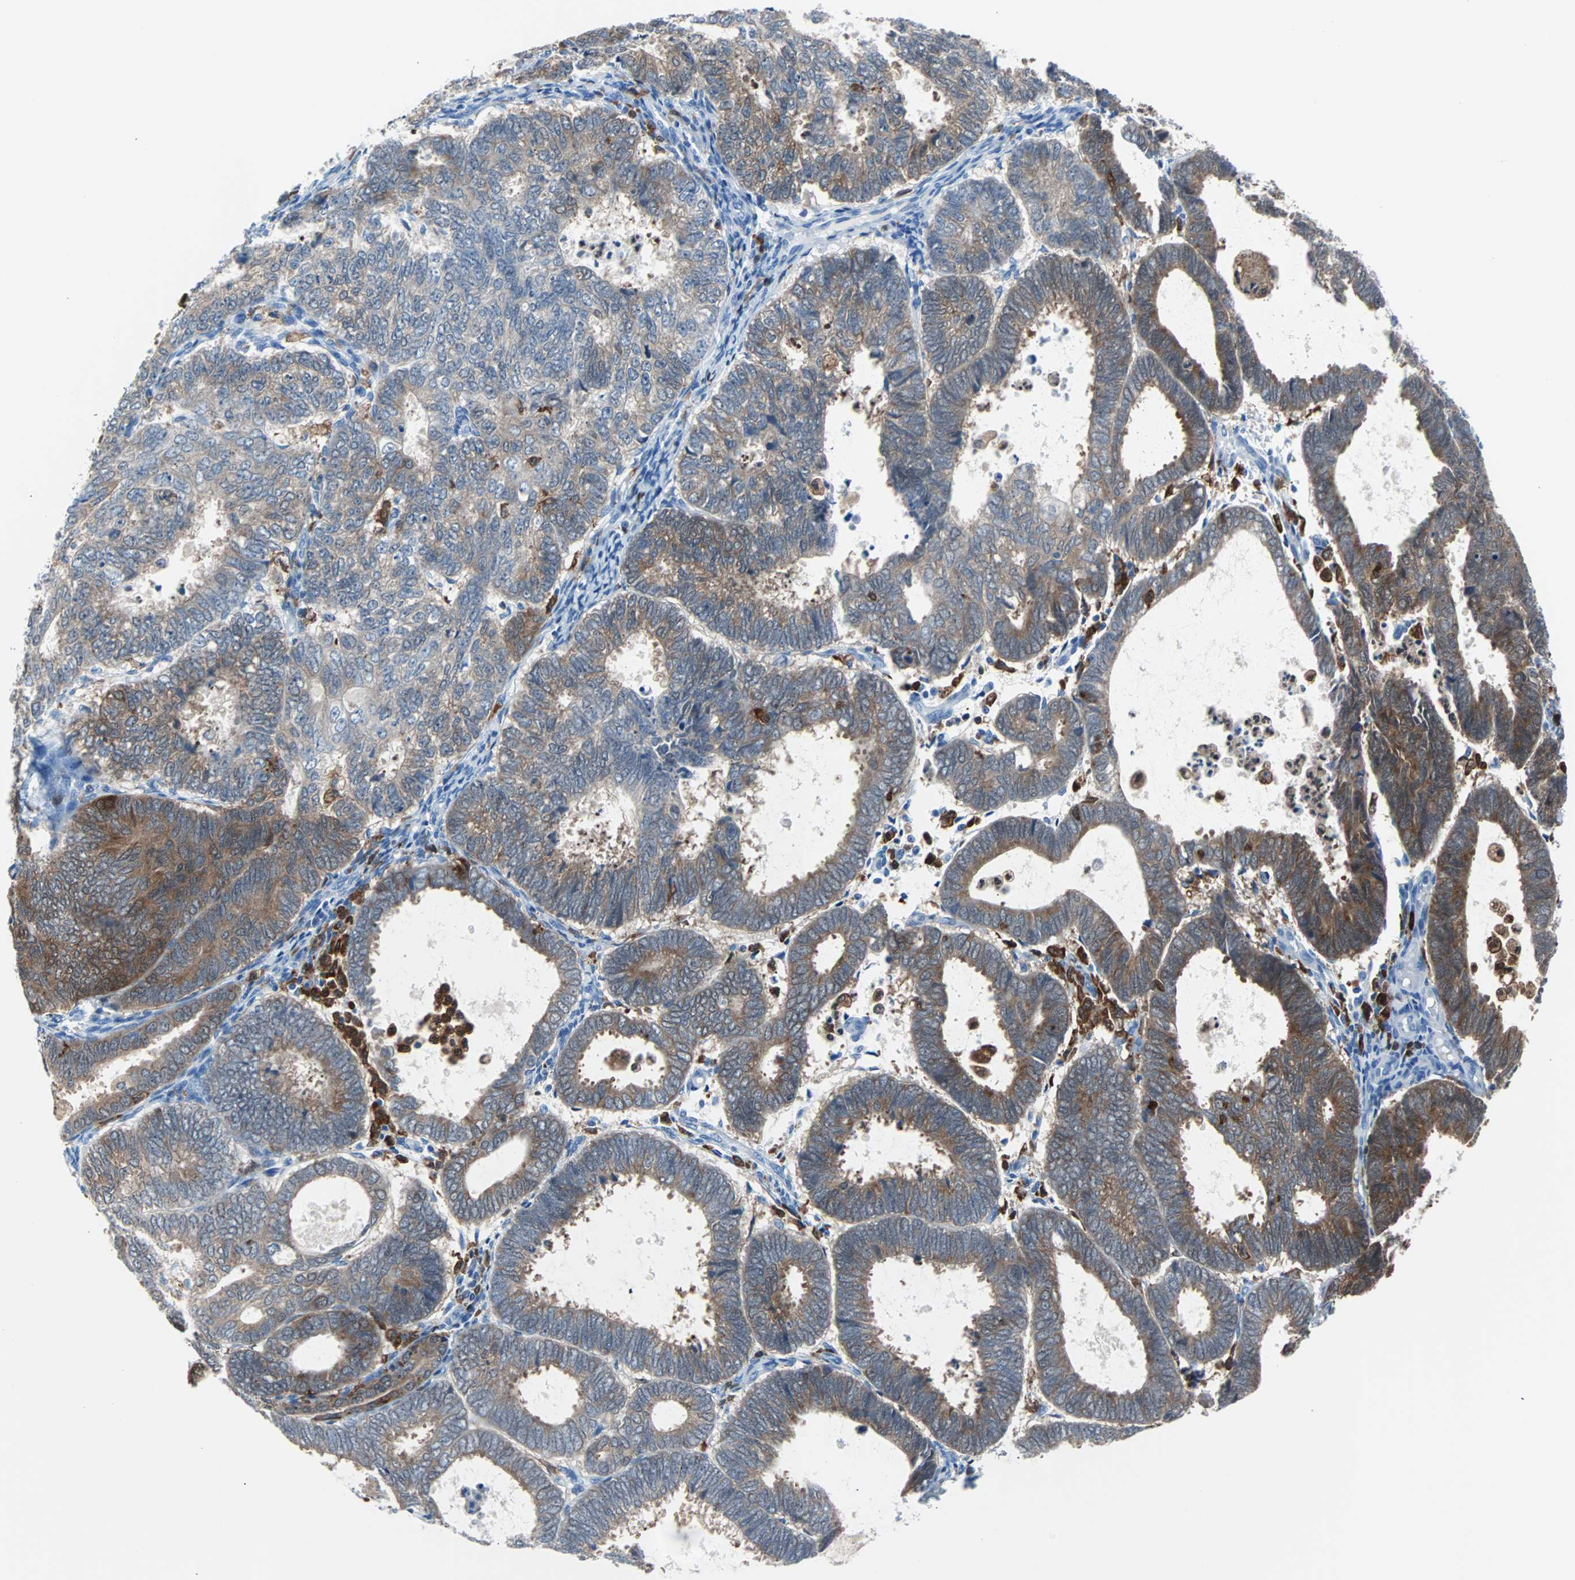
{"staining": {"intensity": "strong", "quantity": "25%-75%", "location": "cytoplasmic/membranous"}, "tissue": "endometrial cancer", "cell_type": "Tumor cells", "image_type": "cancer", "snomed": [{"axis": "morphology", "description": "Adenocarcinoma, NOS"}, {"axis": "topography", "description": "Uterus"}], "caption": "This is a micrograph of IHC staining of endometrial adenocarcinoma, which shows strong positivity in the cytoplasmic/membranous of tumor cells.", "gene": "SYK", "patient": {"sex": "female", "age": 60}}